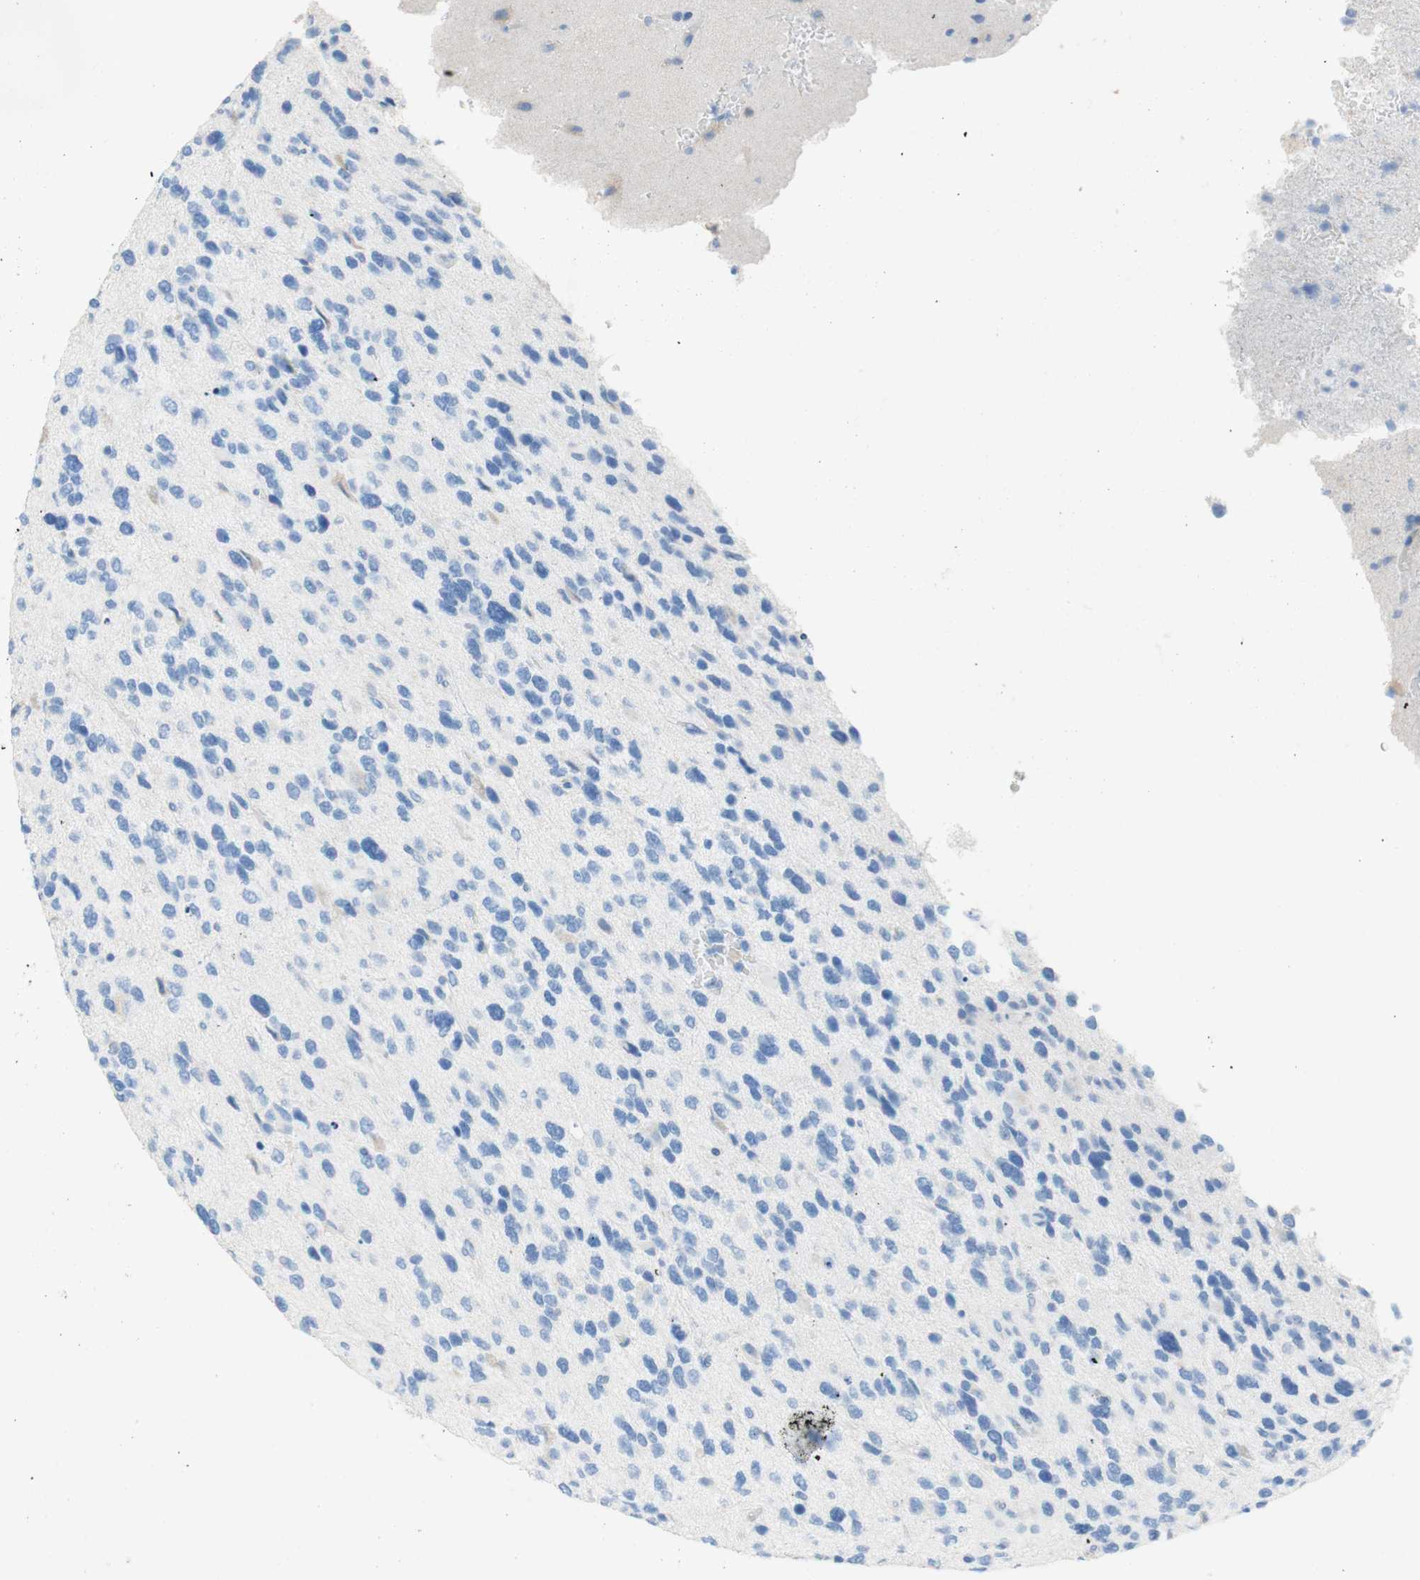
{"staining": {"intensity": "negative", "quantity": "none", "location": "none"}, "tissue": "glioma", "cell_type": "Tumor cells", "image_type": "cancer", "snomed": [{"axis": "morphology", "description": "Glioma, malignant, High grade"}, {"axis": "topography", "description": "Brain"}], "caption": "Human glioma stained for a protein using IHC exhibits no positivity in tumor cells.", "gene": "CEACAM1", "patient": {"sex": "female", "age": 58}}